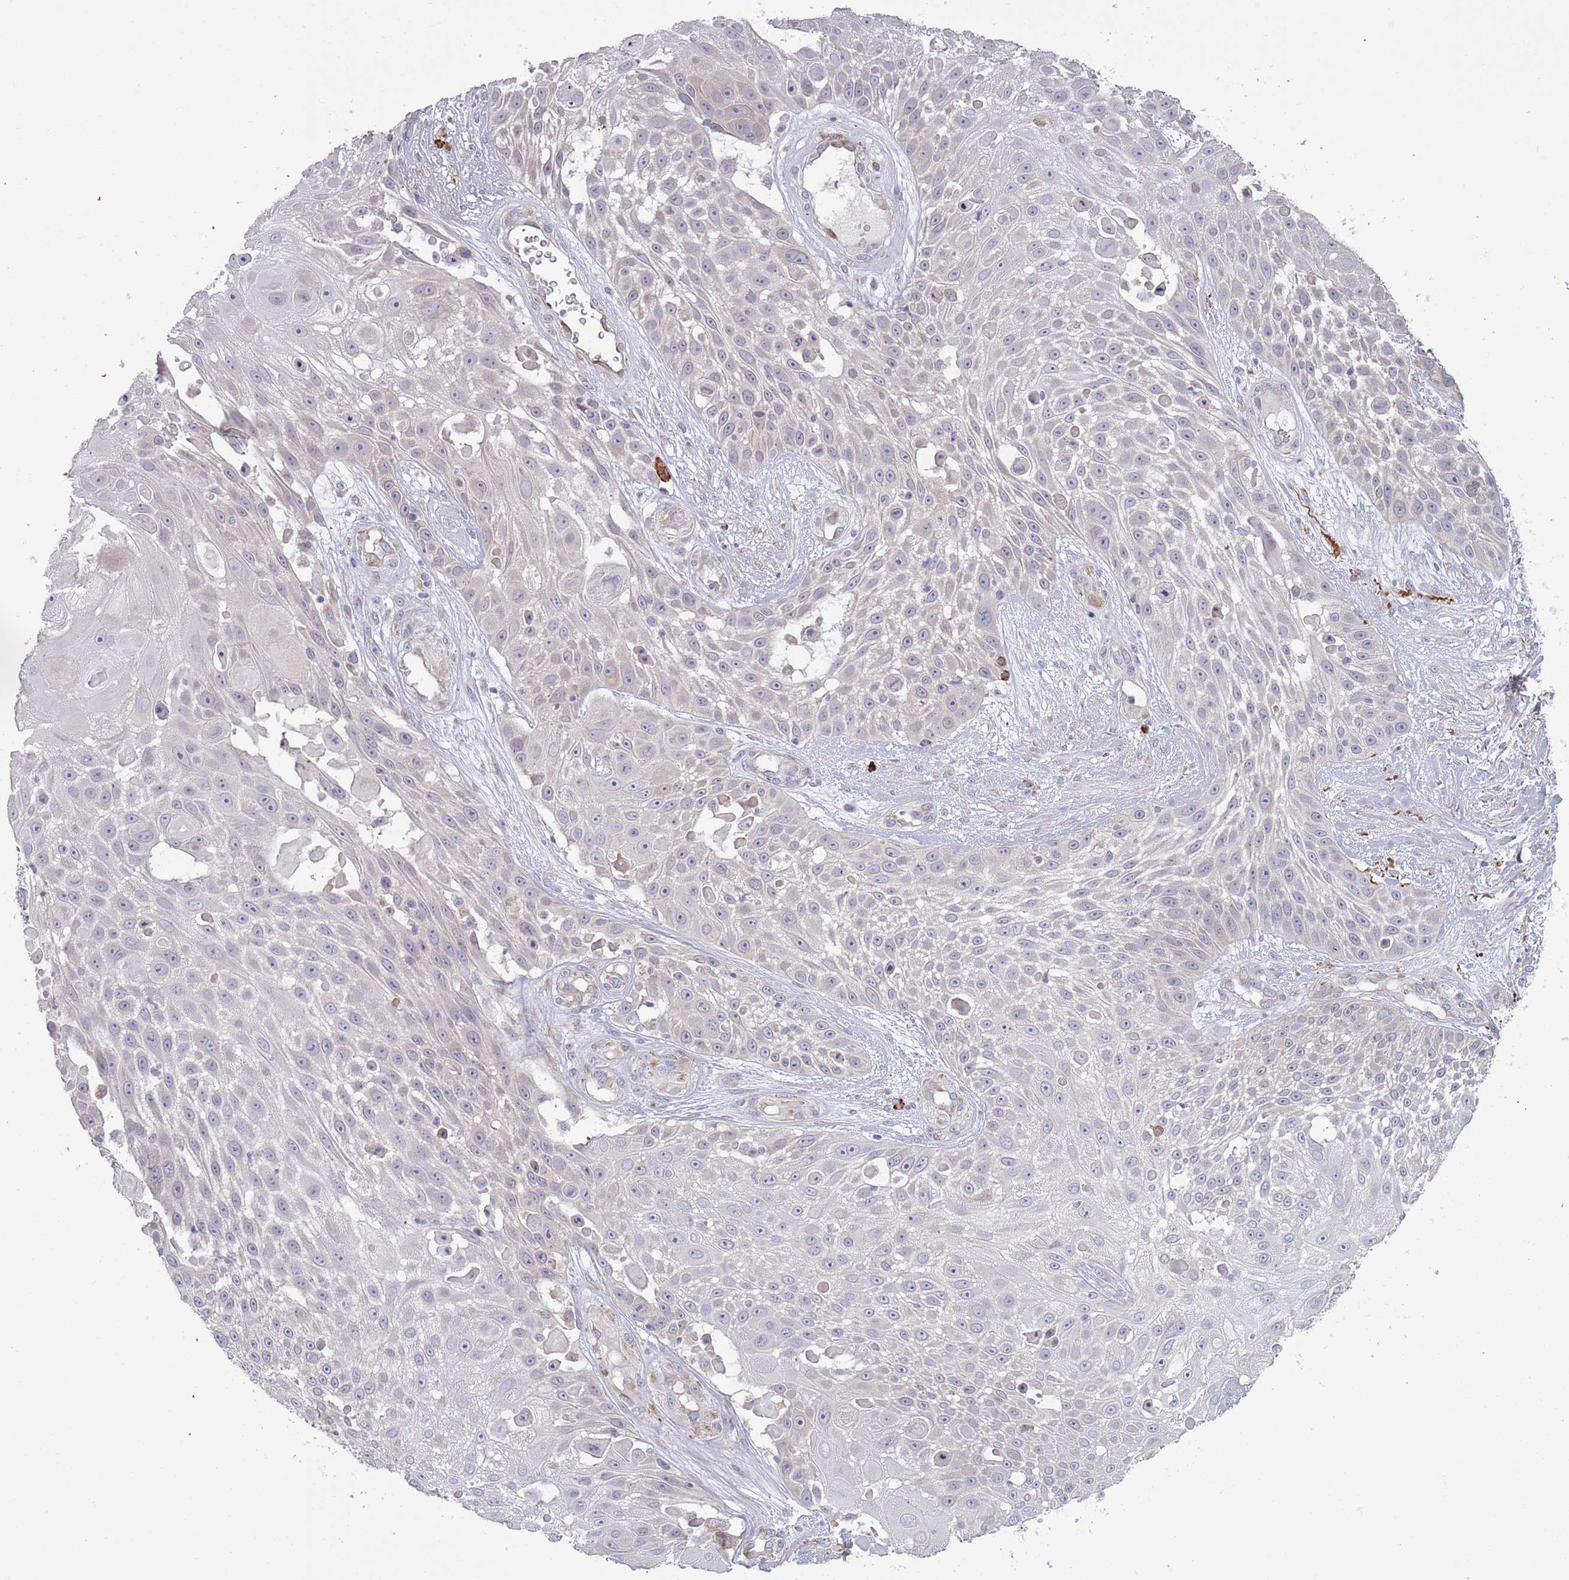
{"staining": {"intensity": "negative", "quantity": "none", "location": "none"}, "tissue": "skin cancer", "cell_type": "Tumor cells", "image_type": "cancer", "snomed": [{"axis": "morphology", "description": "Squamous cell carcinoma, NOS"}, {"axis": "topography", "description": "Skin"}], "caption": "IHC of human skin cancer reveals no expression in tumor cells.", "gene": "LTB", "patient": {"sex": "female", "age": 86}}